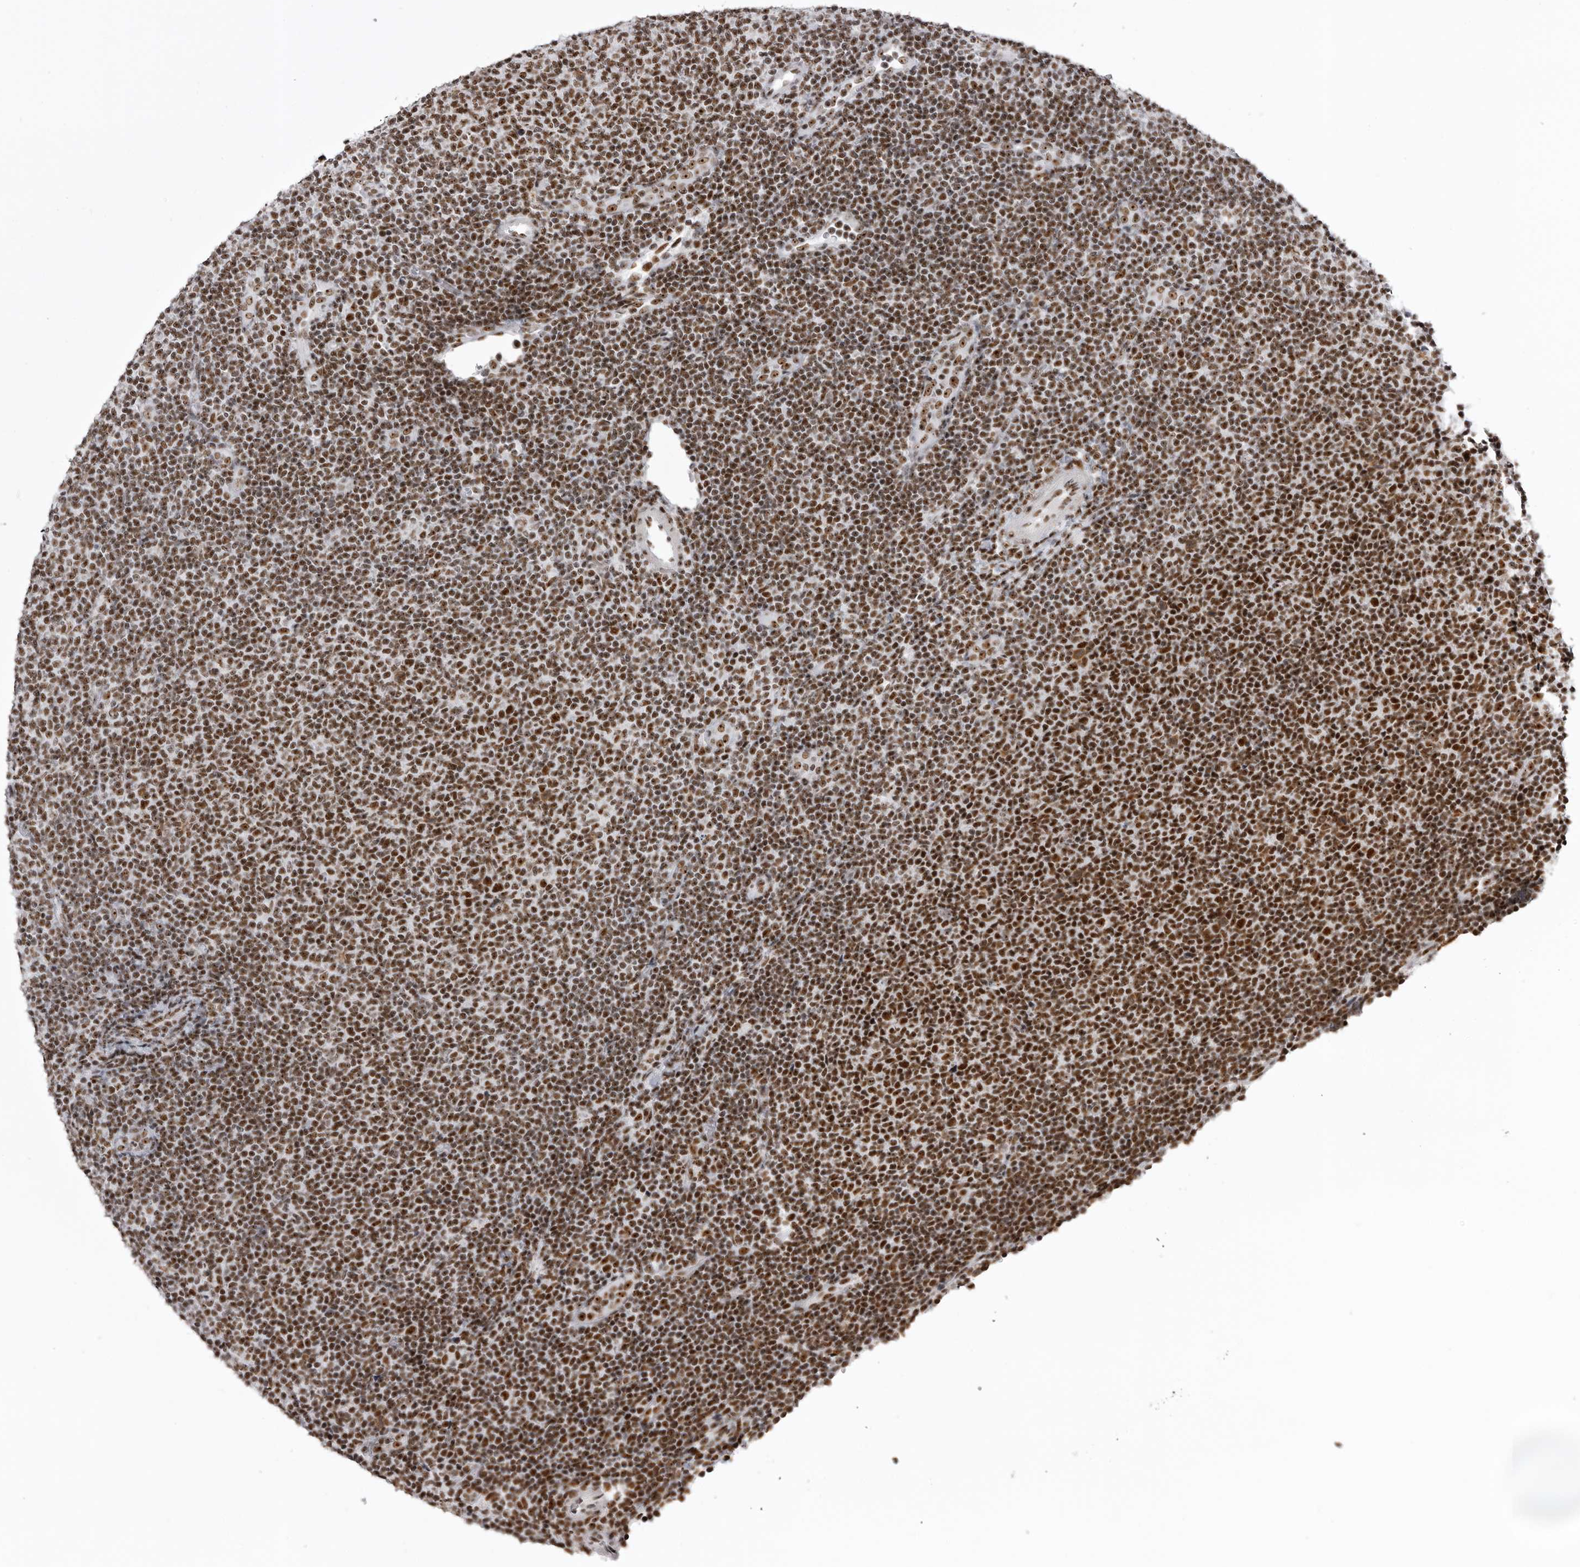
{"staining": {"intensity": "strong", "quantity": ">75%", "location": "nuclear"}, "tissue": "lymphoma", "cell_type": "Tumor cells", "image_type": "cancer", "snomed": [{"axis": "morphology", "description": "Malignant lymphoma, non-Hodgkin's type, Low grade"}, {"axis": "topography", "description": "Lymph node"}], "caption": "Lymphoma stained for a protein (brown) exhibits strong nuclear positive expression in about >75% of tumor cells.", "gene": "DHX9", "patient": {"sex": "male", "age": 66}}